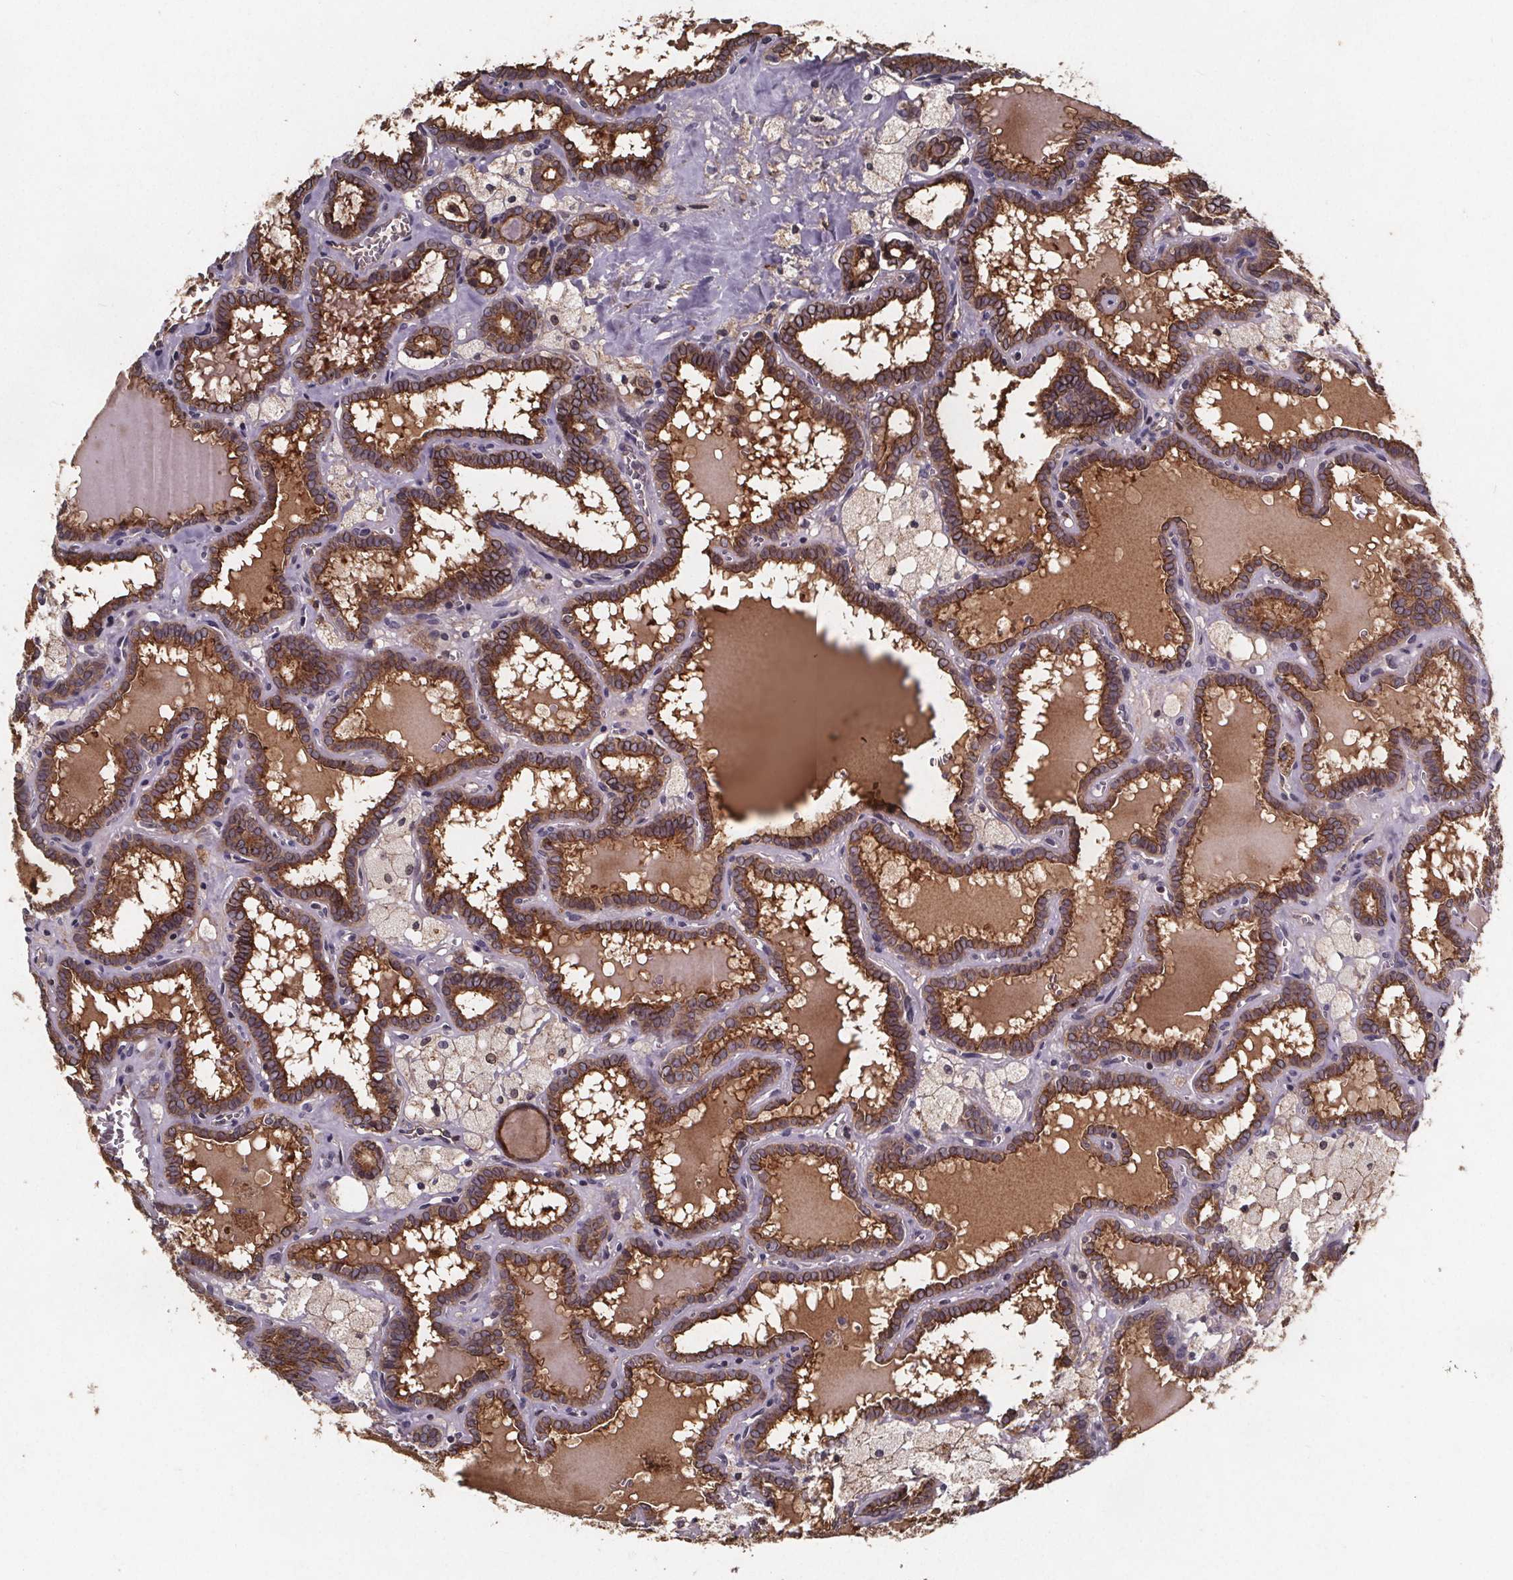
{"staining": {"intensity": "moderate", "quantity": ">75%", "location": "cytoplasmic/membranous"}, "tissue": "thyroid cancer", "cell_type": "Tumor cells", "image_type": "cancer", "snomed": [{"axis": "morphology", "description": "Papillary adenocarcinoma, NOS"}, {"axis": "topography", "description": "Thyroid gland"}], "caption": "A medium amount of moderate cytoplasmic/membranous expression is appreciated in approximately >75% of tumor cells in thyroid cancer (papillary adenocarcinoma) tissue. Using DAB (brown) and hematoxylin (blue) stains, captured at high magnification using brightfield microscopy.", "gene": "FASTKD3", "patient": {"sex": "female", "age": 39}}